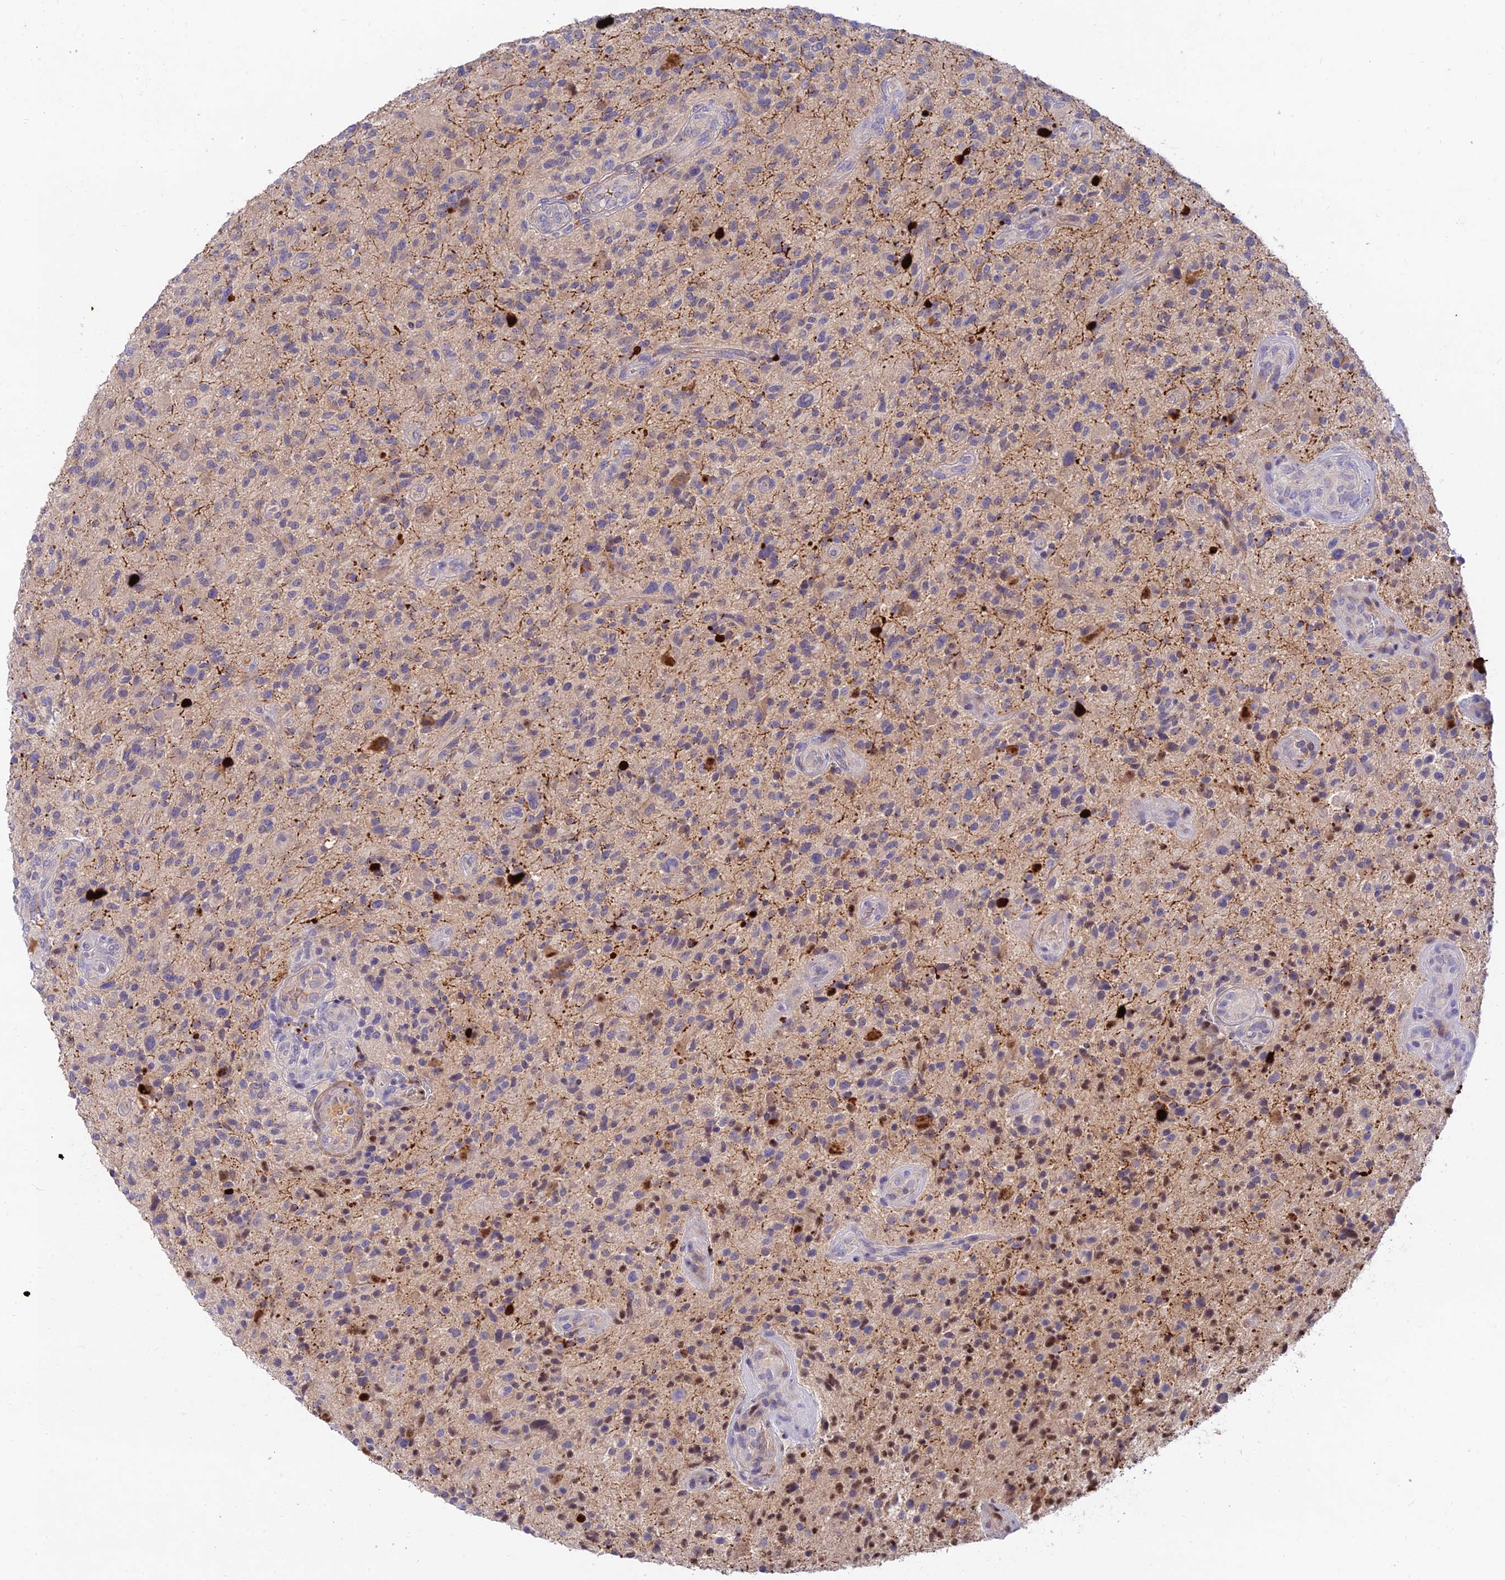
{"staining": {"intensity": "negative", "quantity": "none", "location": "none"}, "tissue": "glioma", "cell_type": "Tumor cells", "image_type": "cancer", "snomed": [{"axis": "morphology", "description": "Glioma, malignant, High grade"}, {"axis": "topography", "description": "Brain"}], "caption": "Tumor cells are negative for brown protein staining in malignant glioma (high-grade). The staining was performed using DAB (3,3'-diaminobenzidine) to visualize the protein expression in brown, while the nuclei were stained in blue with hematoxylin (Magnification: 20x).", "gene": "ACSM5", "patient": {"sex": "male", "age": 47}}